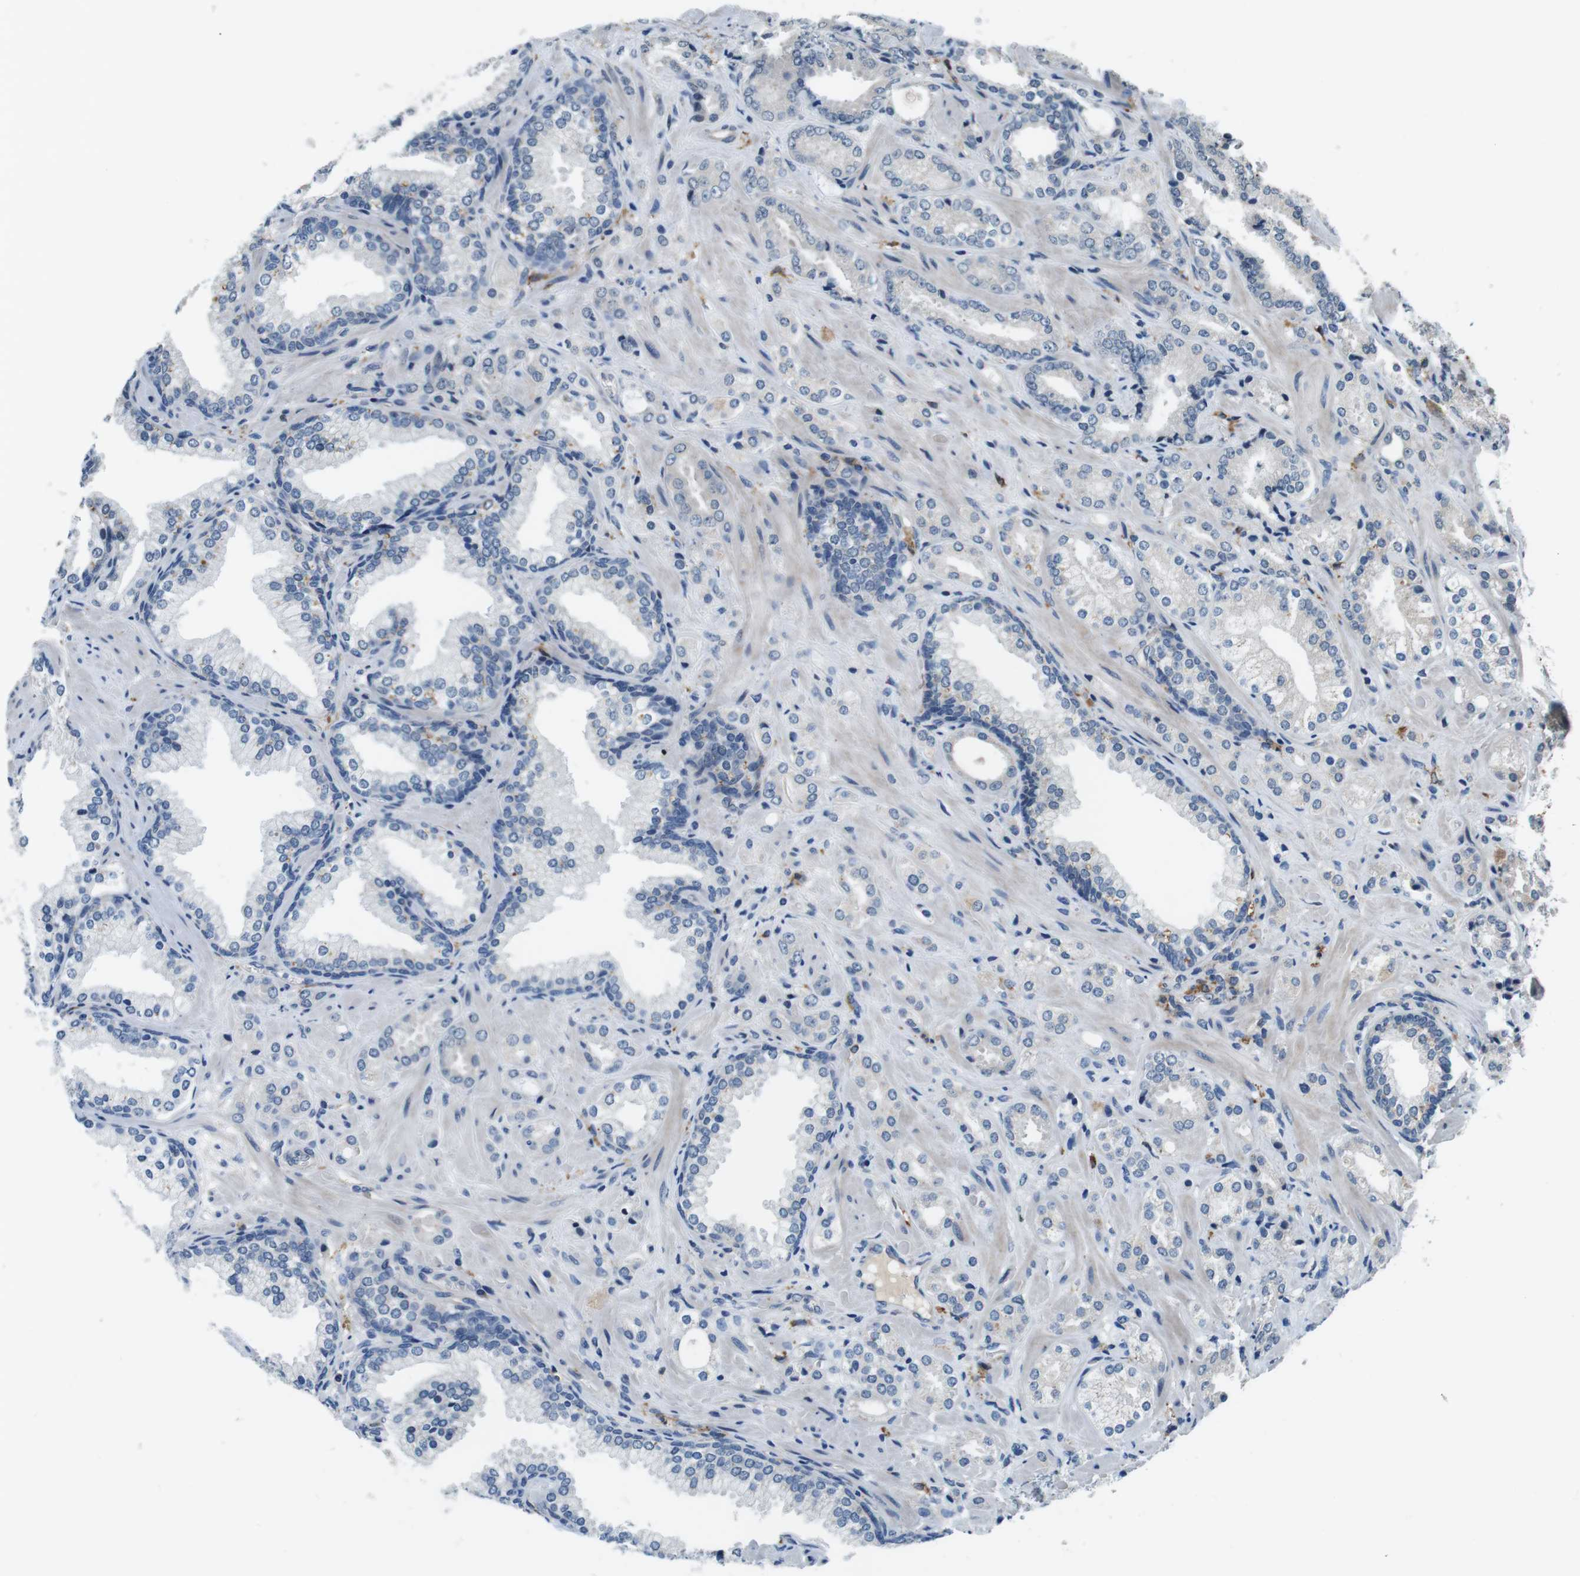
{"staining": {"intensity": "negative", "quantity": "none", "location": "none"}, "tissue": "prostate cancer", "cell_type": "Tumor cells", "image_type": "cancer", "snomed": [{"axis": "morphology", "description": "Adenocarcinoma, High grade"}, {"axis": "topography", "description": "Prostate"}], "caption": "DAB (3,3'-diaminobenzidine) immunohistochemical staining of human prostate cancer (adenocarcinoma (high-grade)) exhibits no significant expression in tumor cells.", "gene": "CD163L1", "patient": {"sex": "male", "age": 64}}